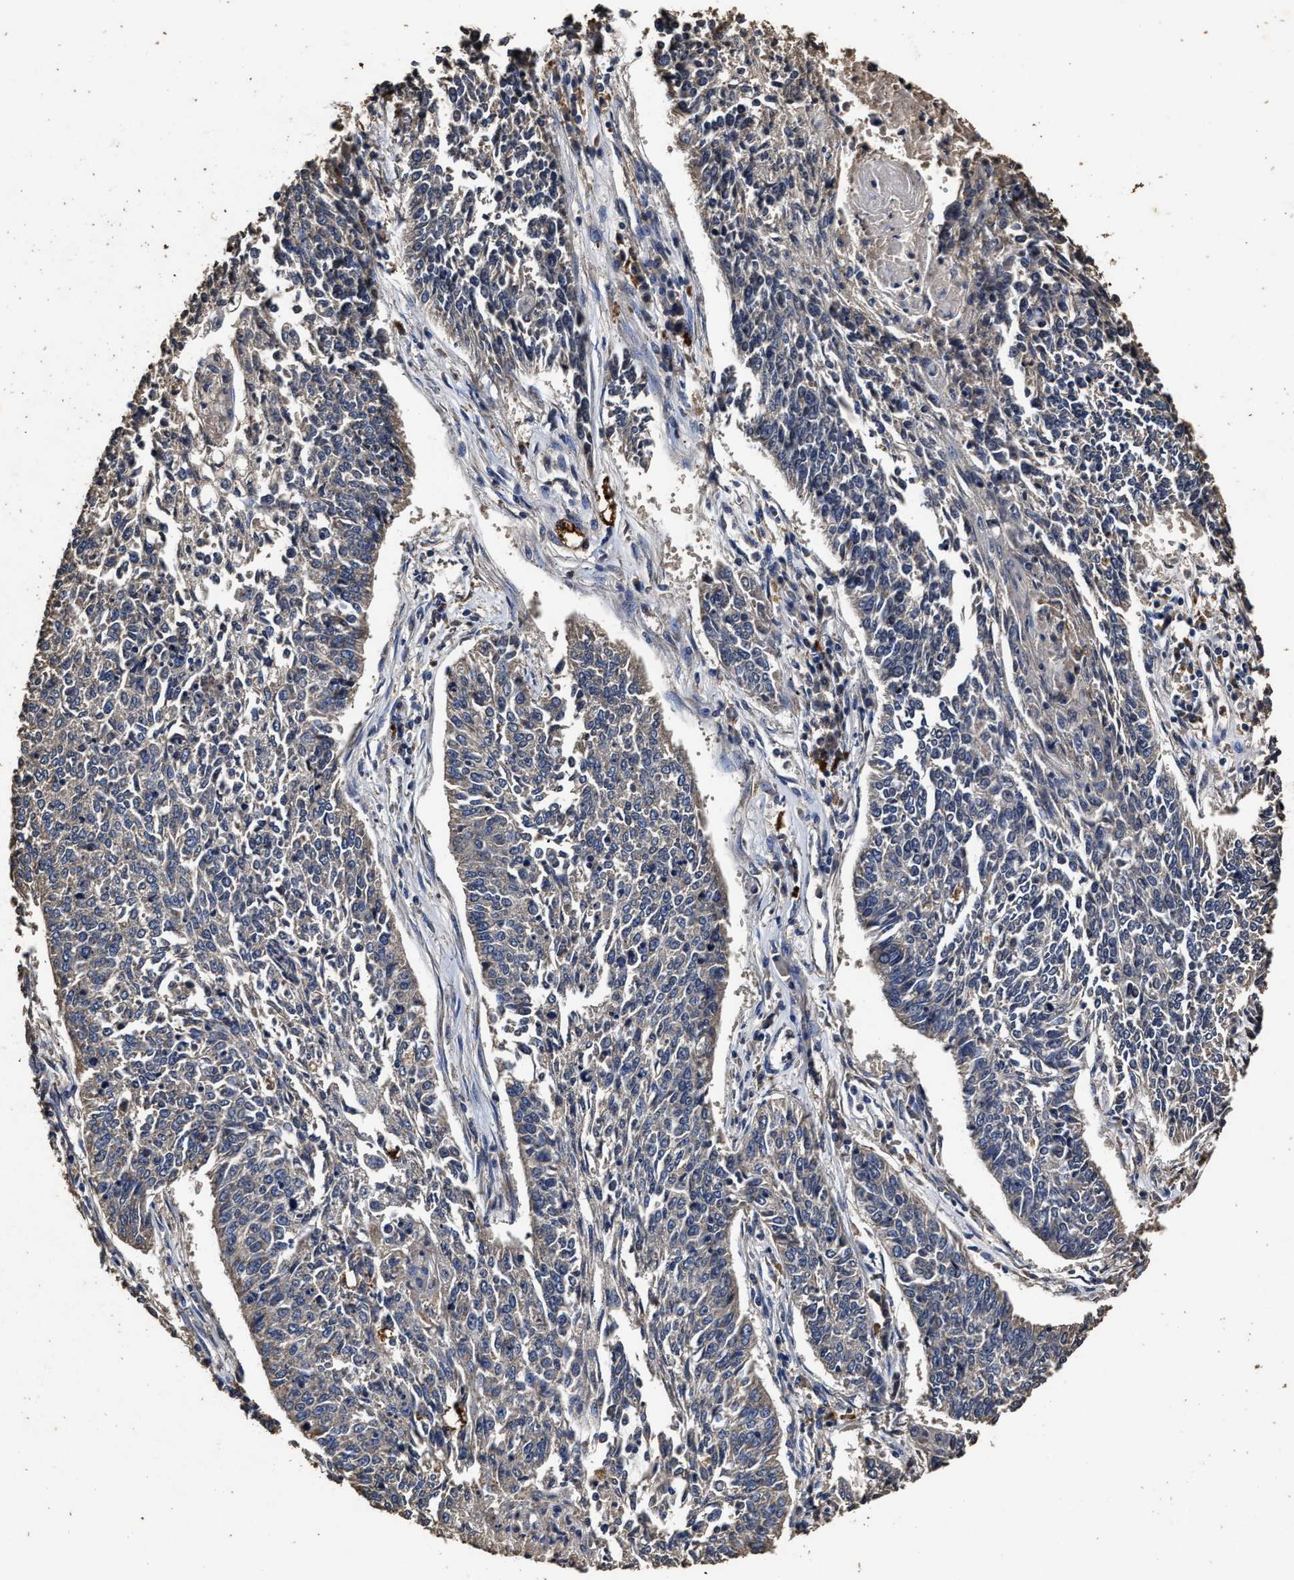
{"staining": {"intensity": "weak", "quantity": "<25%", "location": "cytoplasmic/membranous"}, "tissue": "lung cancer", "cell_type": "Tumor cells", "image_type": "cancer", "snomed": [{"axis": "morphology", "description": "Normal tissue, NOS"}, {"axis": "morphology", "description": "Squamous cell carcinoma, NOS"}, {"axis": "topography", "description": "Cartilage tissue"}, {"axis": "topography", "description": "Bronchus"}, {"axis": "topography", "description": "Lung"}], "caption": "A high-resolution photomicrograph shows immunohistochemistry staining of lung cancer, which exhibits no significant positivity in tumor cells. (IHC, brightfield microscopy, high magnification).", "gene": "PPM1K", "patient": {"sex": "female", "age": 49}}